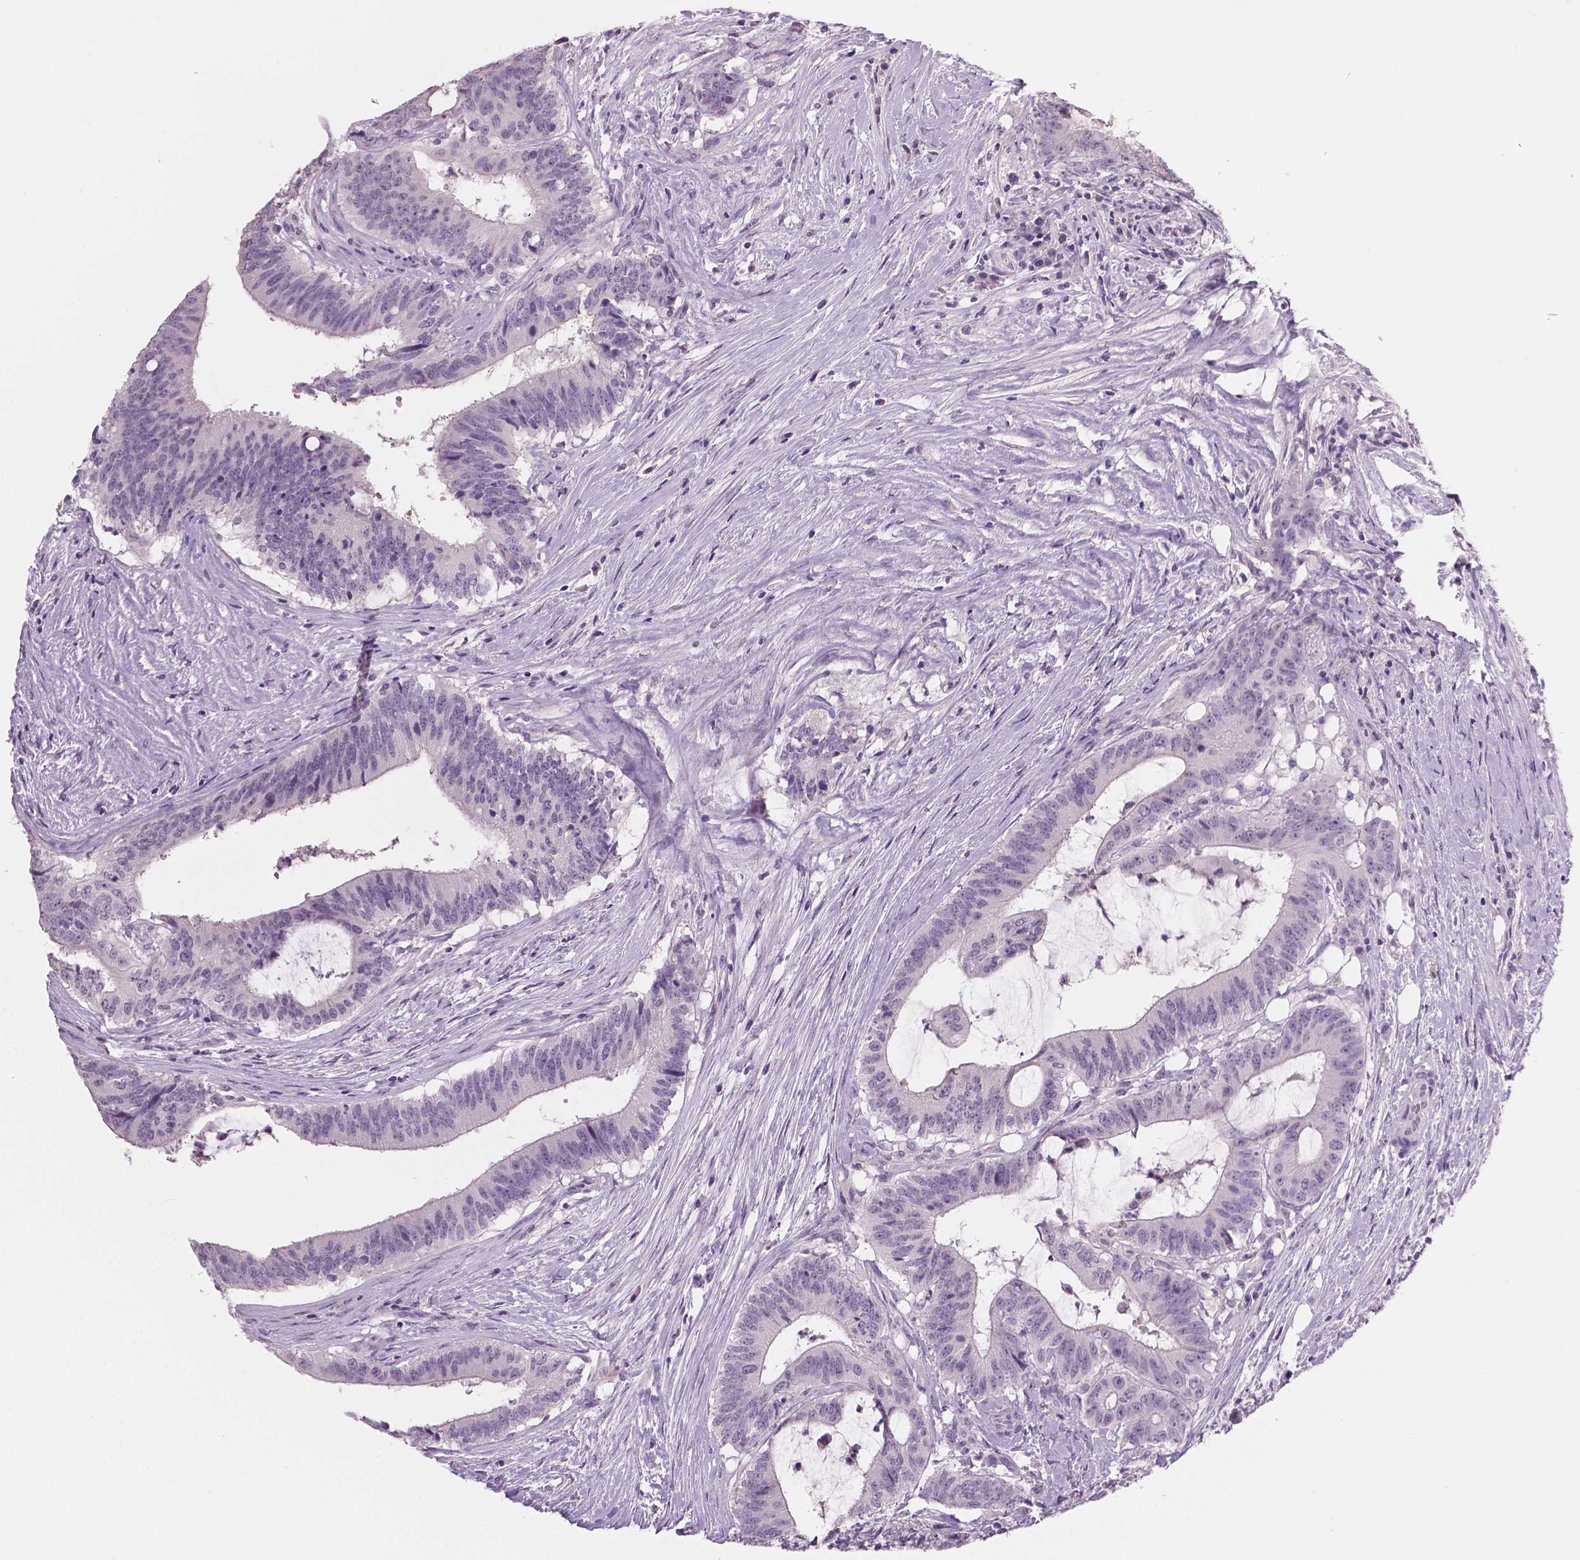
{"staining": {"intensity": "negative", "quantity": "none", "location": "none"}, "tissue": "colorectal cancer", "cell_type": "Tumor cells", "image_type": "cancer", "snomed": [{"axis": "morphology", "description": "Adenocarcinoma, NOS"}, {"axis": "topography", "description": "Colon"}], "caption": "High power microscopy histopathology image of an immunohistochemistry photomicrograph of colorectal cancer, revealing no significant staining in tumor cells.", "gene": "NECAB1", "patient": {"sex": "female", "age": 43}}